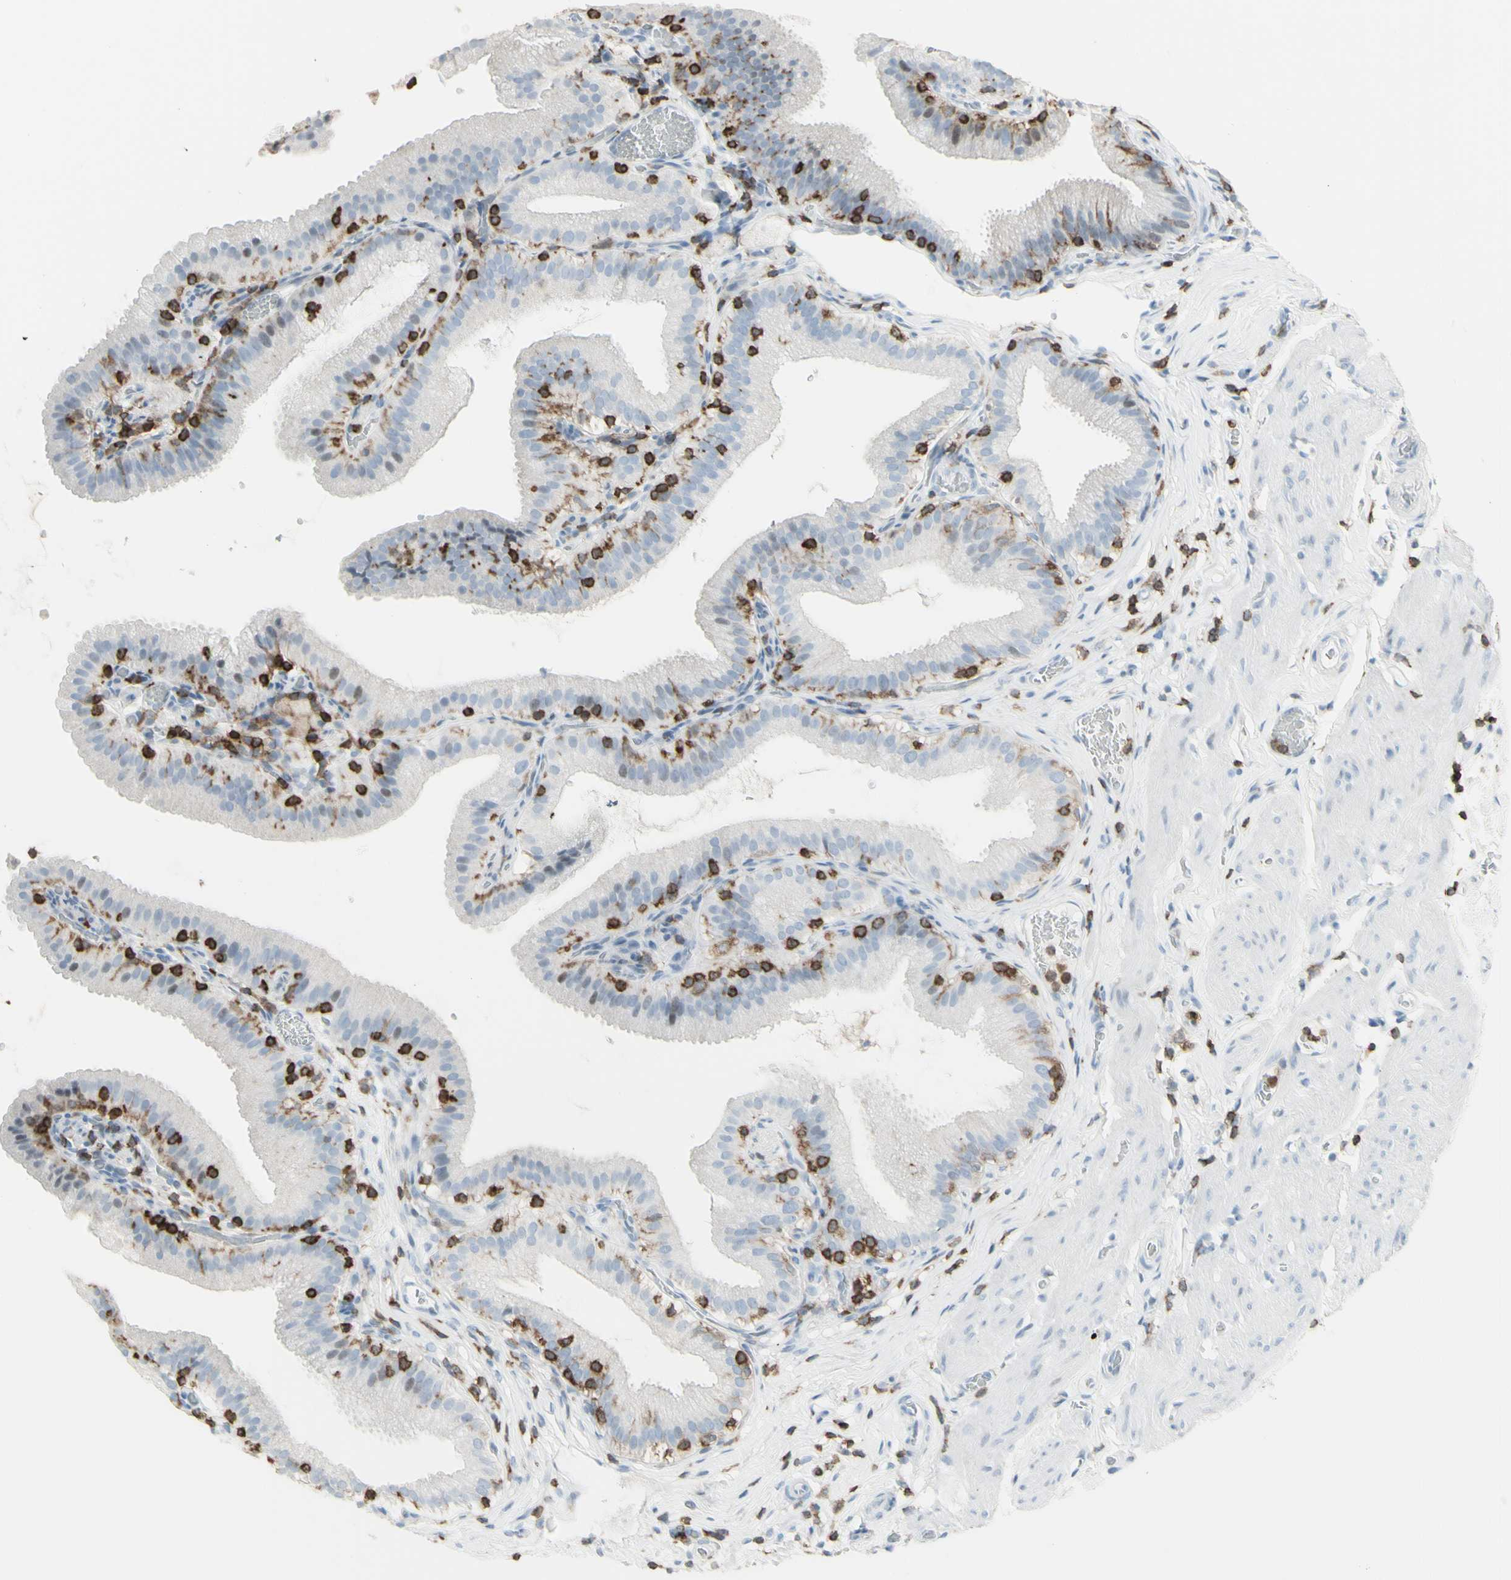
{"staining": {"intensity": "negative", "quantity": "none", "location": "none"}, "tissue": "gallbladder", "cell_type": "Glandular cells", "image_type": "normal", "snomed": [{"axis": "morphology", "description": "Normal tissue, NOS"}, {"axis": "topography", "description": "Gallbladder"}], "caption": "IHC of normal human gallbladder shows no staining in glandular cells.", "gene": "NRG1", "patient": {"sex": "male", "age": 54}}